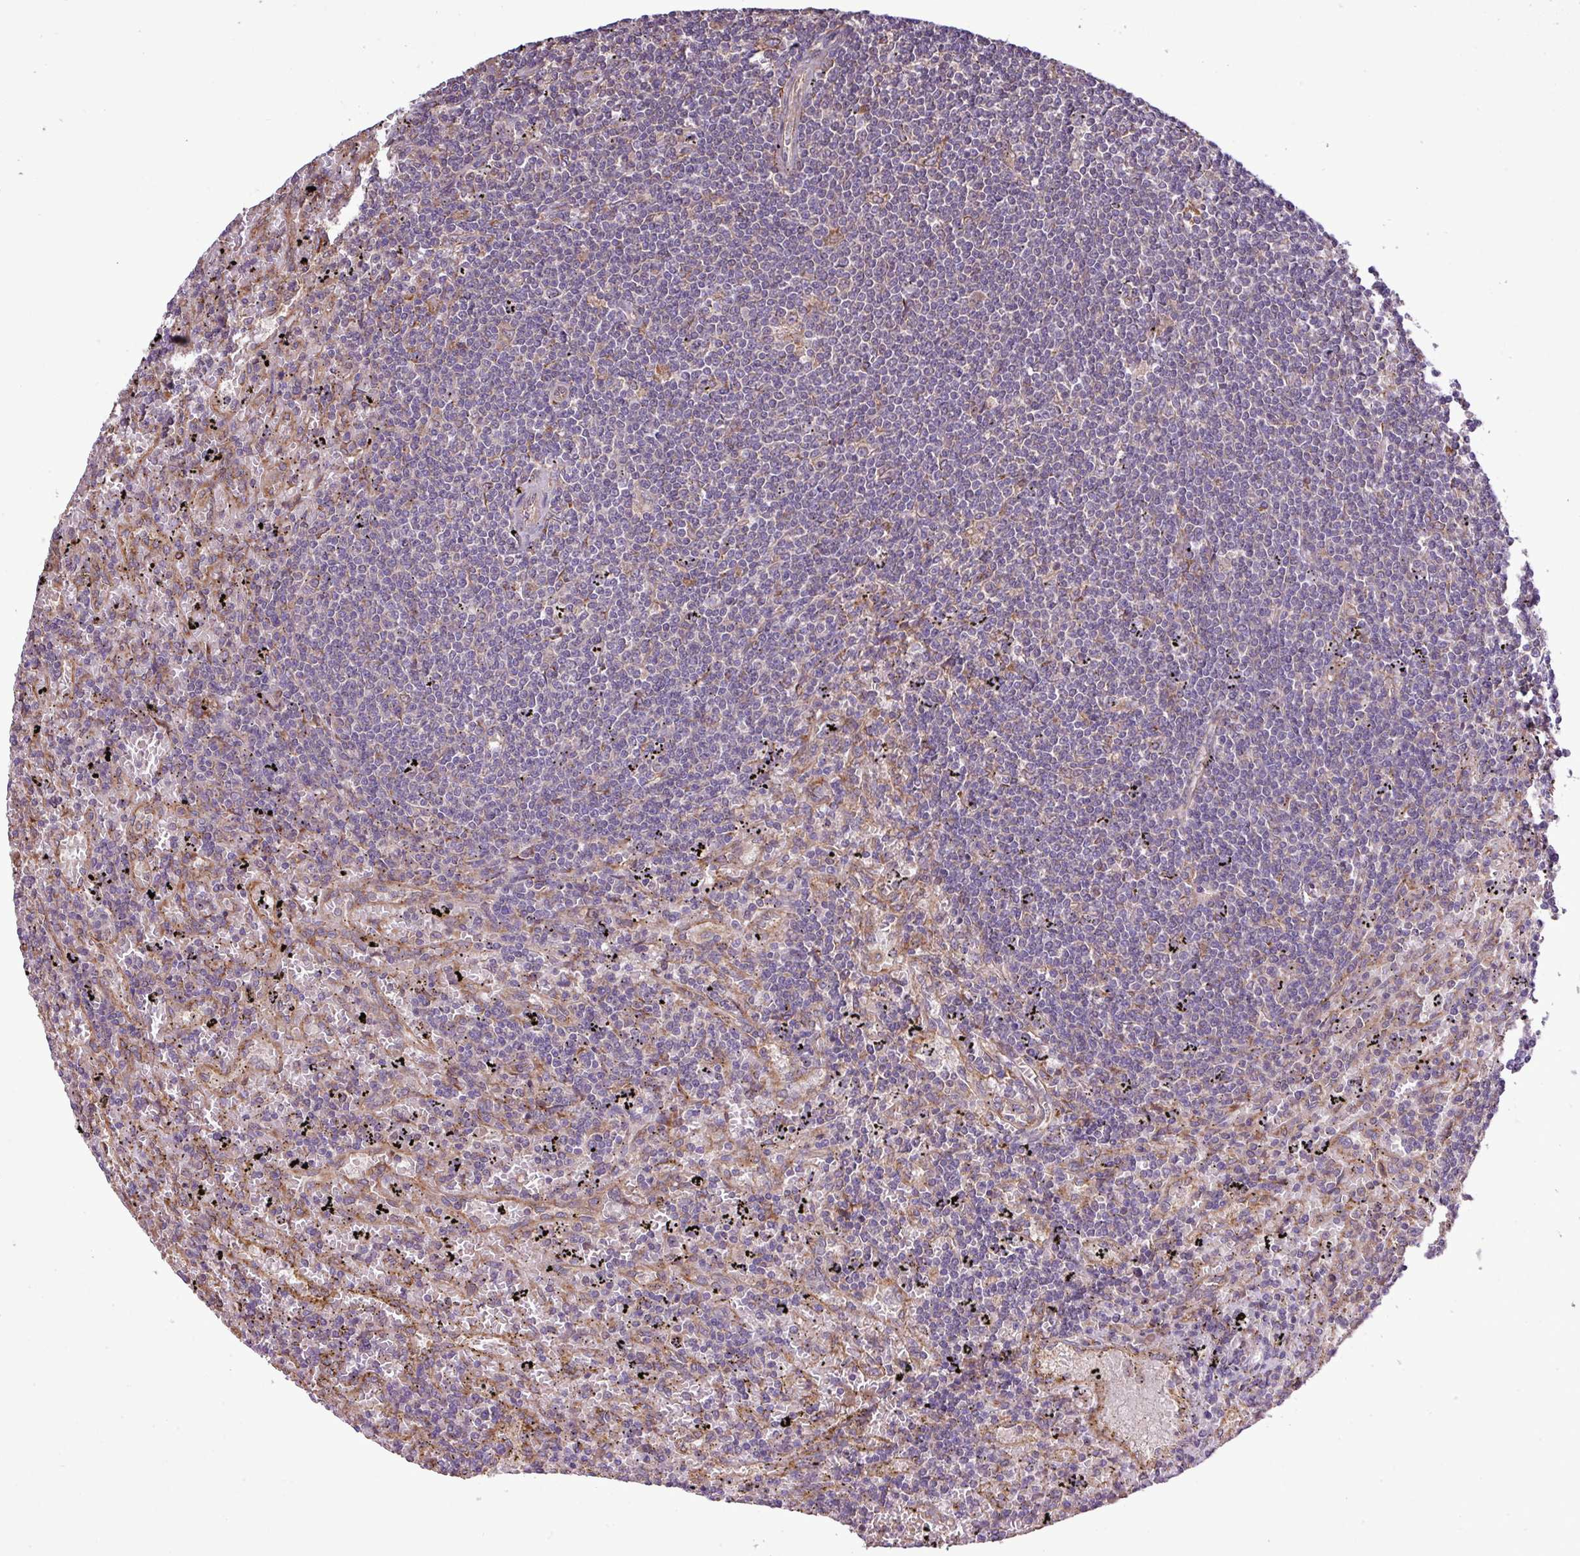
{"staining": {"intensity": "negative", "quantity": "none", "location": "none"}, "tissue": "lymphoma", "cell_type": "Tumor cells", "image_type": "cancer", "snomed": [{"axis": "morphology", "description": "Malignant lymphoma, non-Hodgkin's type, Low grade"}, {"axis": "topography", "description": "Spleen"}], "caption": "Immunohistochemistry image of human malignant lymphoma, non-Hodgkin's type (low-grade) stained for a protein (brown), which demonstrates no expression in tumor cells.", "gene": "MEGF6", "patient": {"sex": "male", "age": 76}}